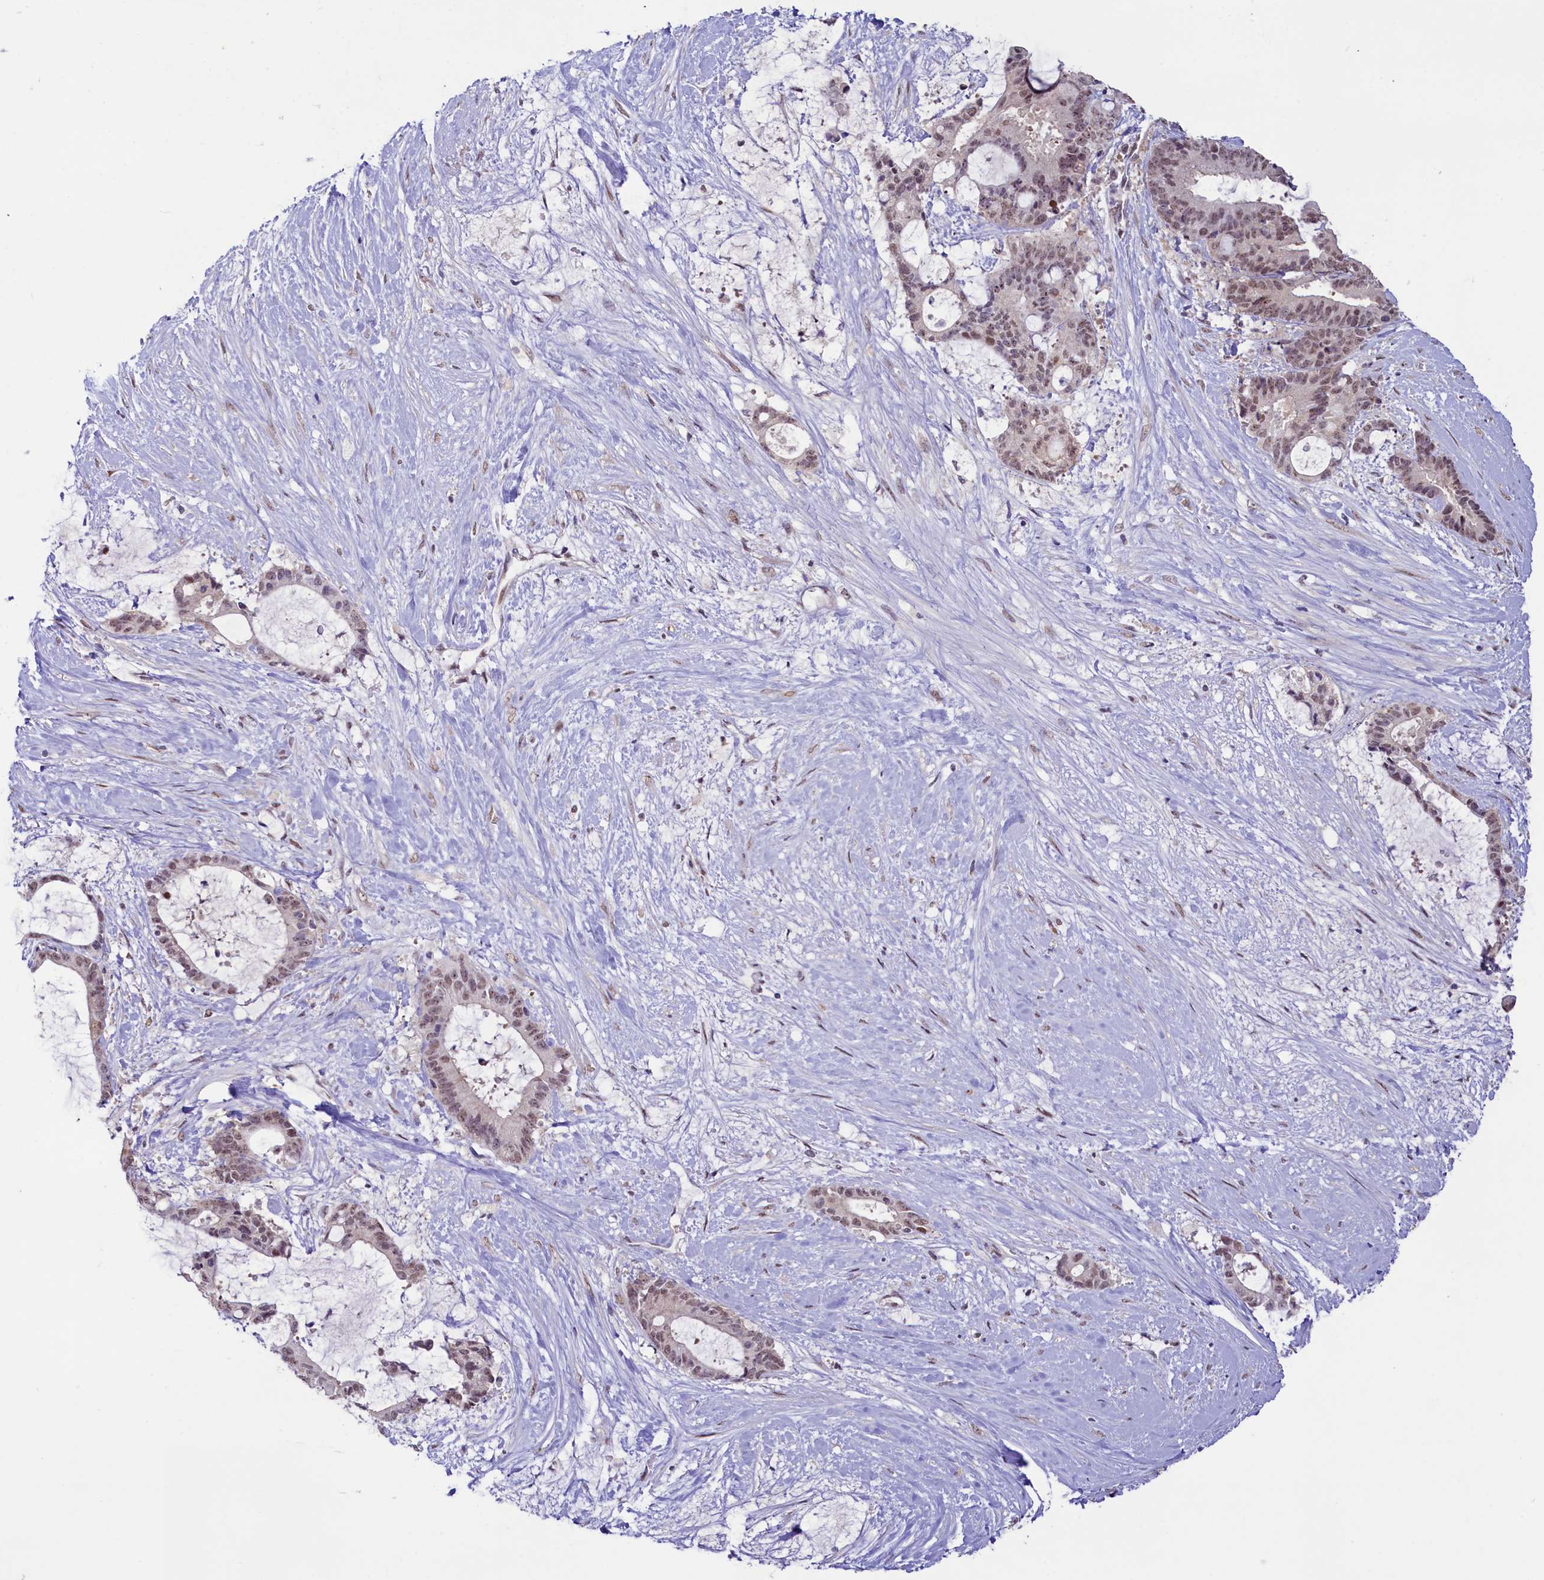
{"staining": {"intensity": "moderate", "quantity": "25%-75%", "location": "nuclear"}, "tissue": "liver cancer", "cell_type": "Tumor cells", "image_type": "cancer", "snomed": [{"axis": "morphology", "description": "Normal tissue, NOS"}, {"axis": "morphology", "description": "Cholangiocarcinoma"}, {"axis": "topography", "description": "Liver"}, {"axis": "topography", "description": "Peripheral nerve tissue"}], "caption": "Tumor cells exhibit moderate nuclear expression in approximately 25%-75% of cells in cholangiocarcinoma (liver).", "gene": "ANKS3", "patient": {"sex": "female", "age": 73}}